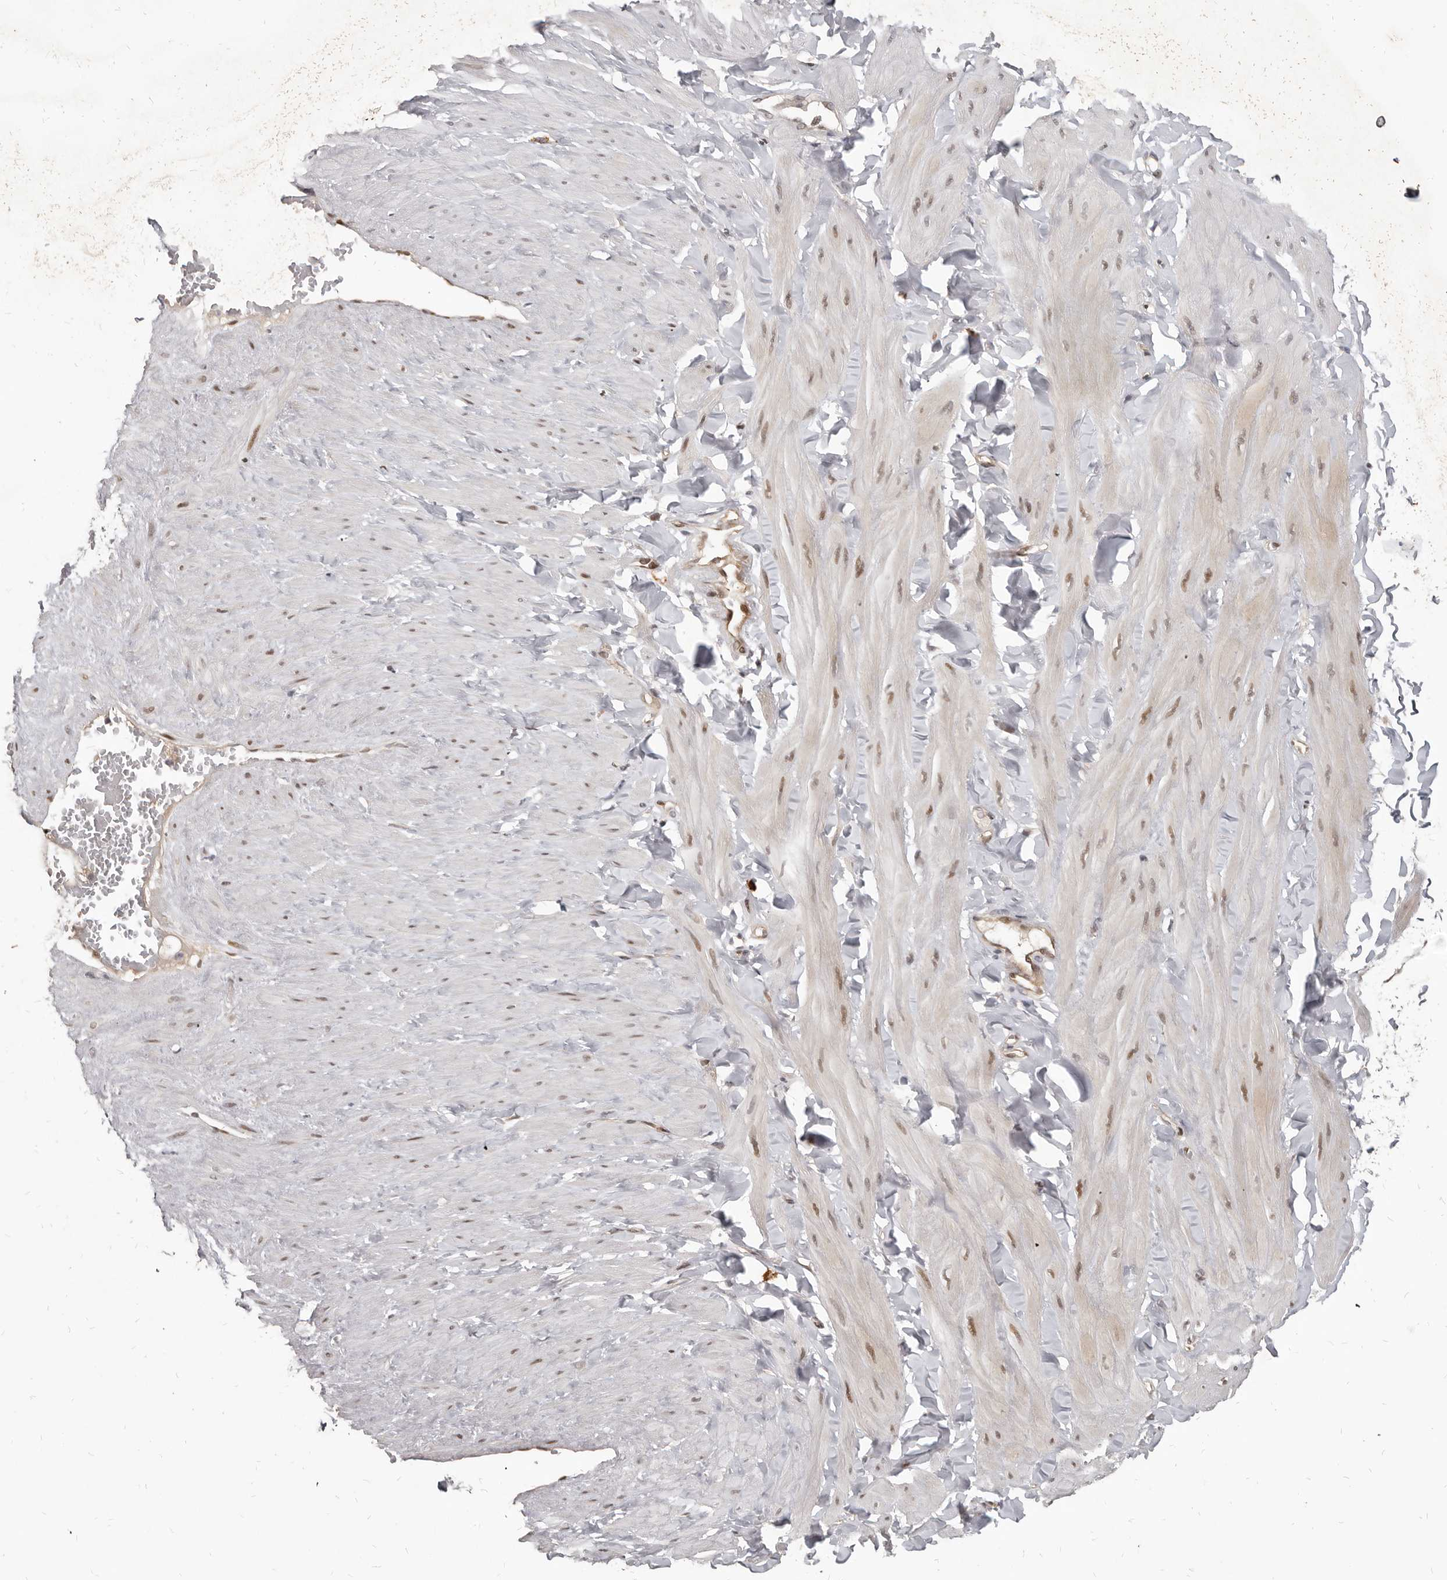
{"staining": {"intensity": "negative", "quantity": "none", "location": "none"}, "tissue": "adipose tissue", "cell_type": "Adipocytes", "image_type": "normal", "snomed": [{"axis": "morphology", "description": "Normal tissue, NOS"}, {"axis": "topography", "description": "Adipose tissue"}, {"axis": "topography", "description": "Vascular tissue"}, {"axis": "topography", "description": "Peripheral nerve tissue"}], "caption": "Image shows no protein expression in adipocytes of benign adipose tissue.", "gene": "ATF5", "patient": {"sex": "male", "age": 25}}